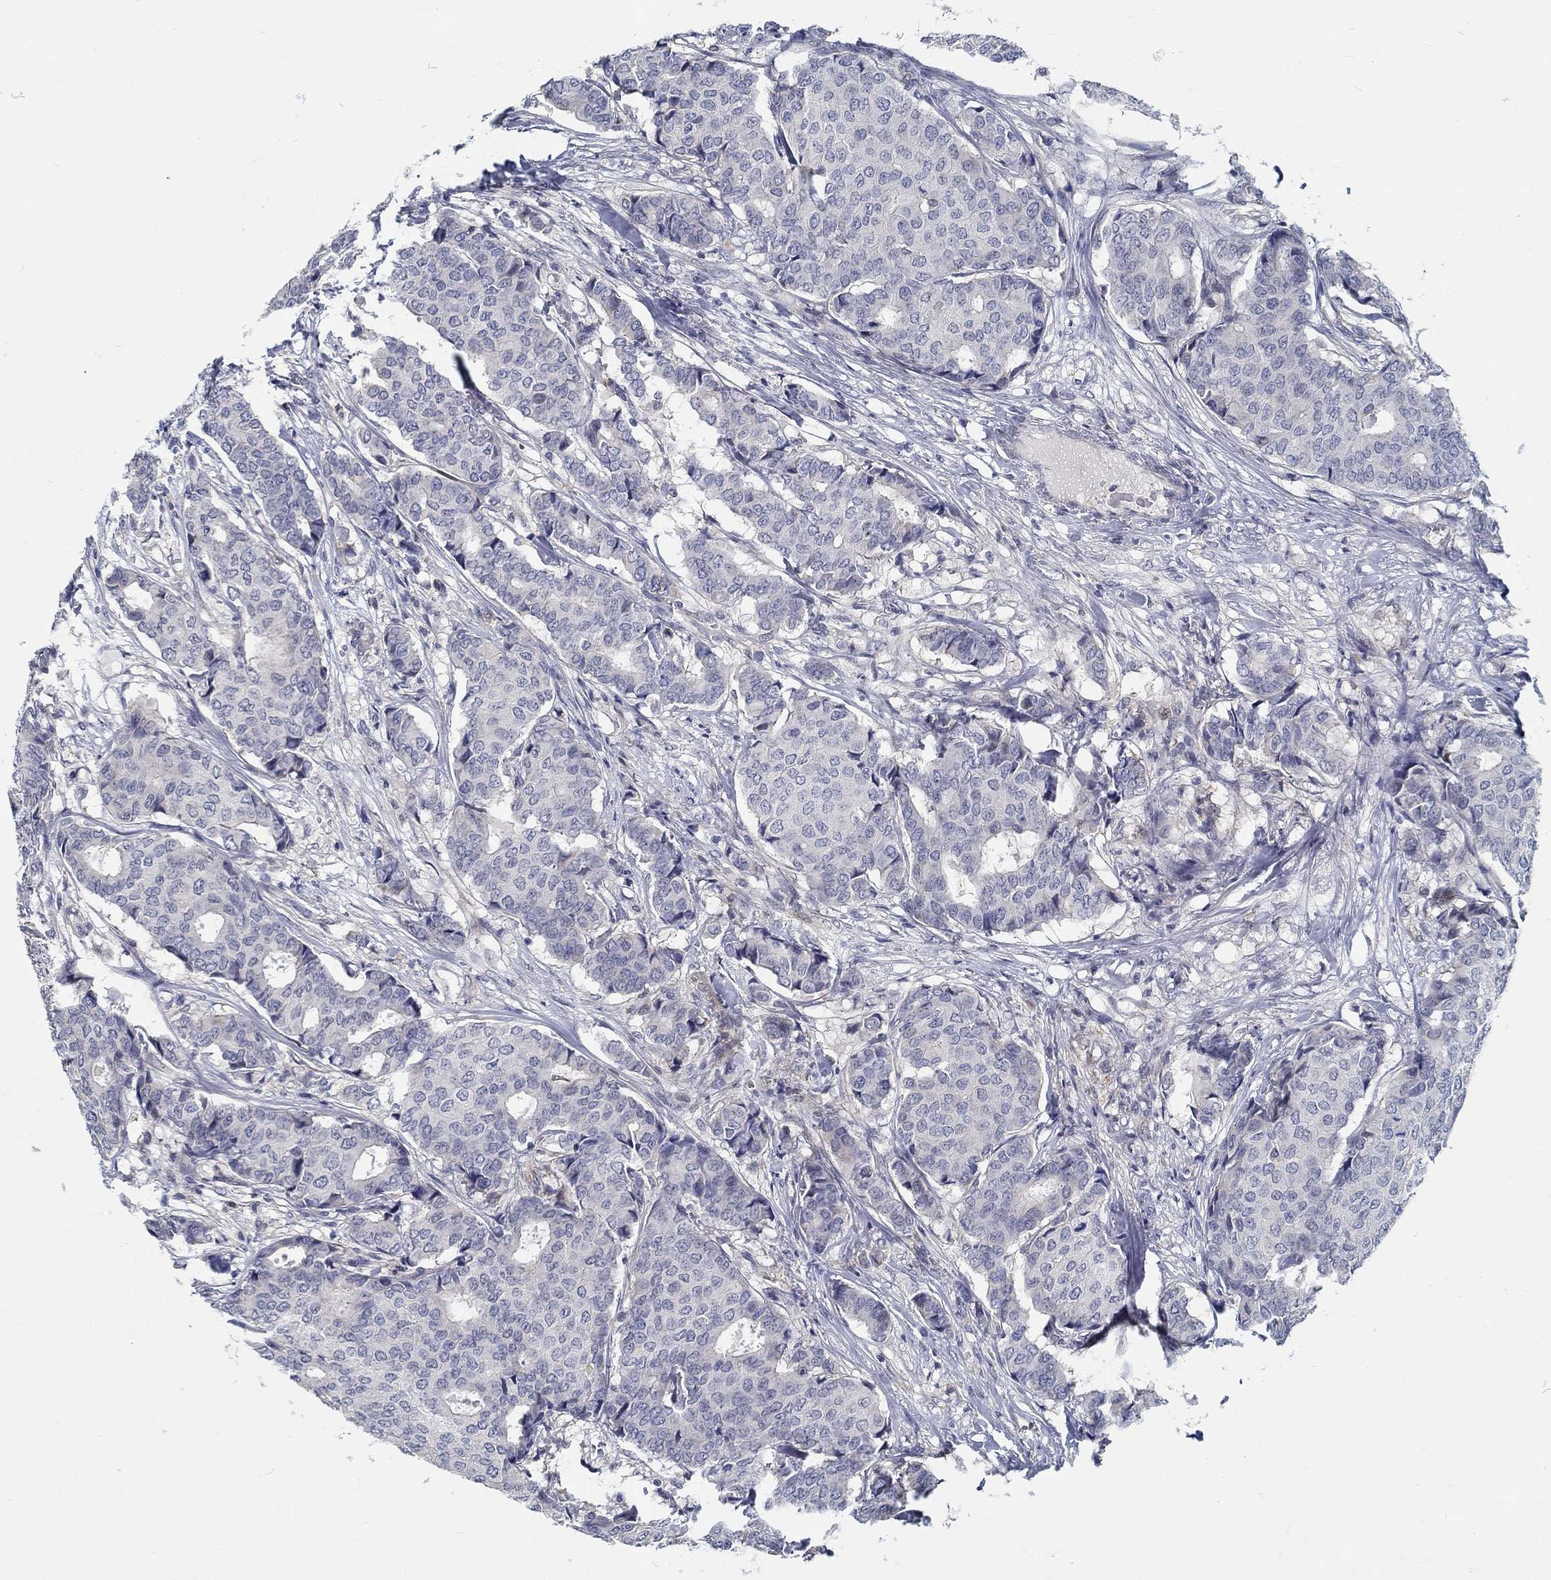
{"staining": {"intensity": "negative", "quantity": "none", "location": "none"}, "tissue": "breast cancer", "cell_type": "Tumor cells", "image_type": "cancer", "snomed": [{"axis": "morphology", "description": "Duct carcinoma"}, {"axis": "topography", "description": "Breast"}], "caption": "A photomicrograph of breast infiltrating ductal carcinoma stained for a protein shows no brown staining in tumor cells.", "gene": "MYBPC1", "patient": {"sex": "female", "age": 75}}